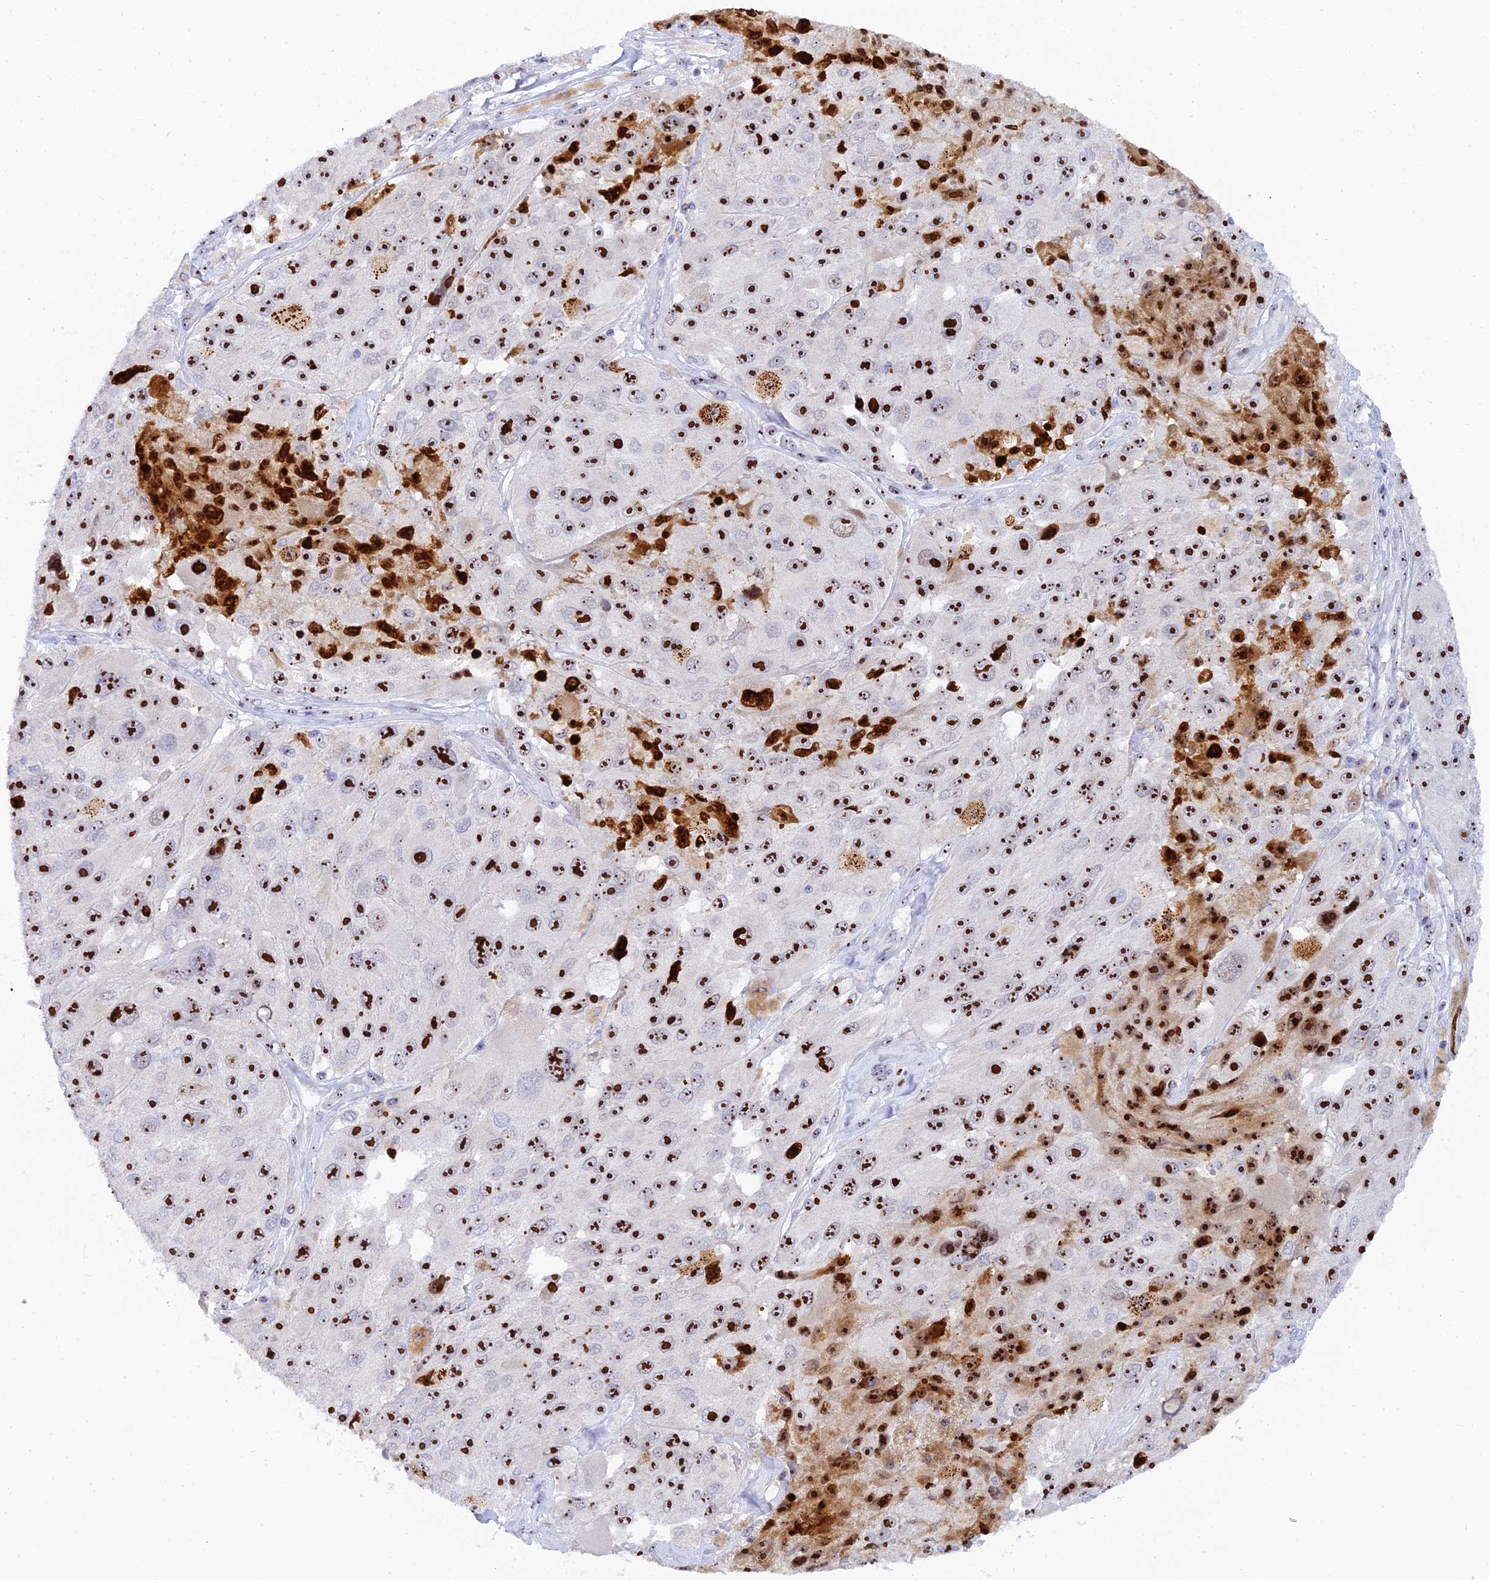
{"staining": {"intensity": "strong", "quantity": ">75%", "location": "nuclear"}, "tissue": "melanoma", "cell_type": "Tumor cells", "image_type": "cancer", "snomed": [{"axis": "morphology", "description": "Malignant melanoma, Metastatic site"}, {"axis": "topography", "description": "Lymph node"}], "caption": "Protein staining of malignant melanoma (metastatic site) tissue displays strong nuclear expression in approximately >75% of tumor cells.", "gene": "RSL1D1", "patient": {"sex": "male", "age": 62}}